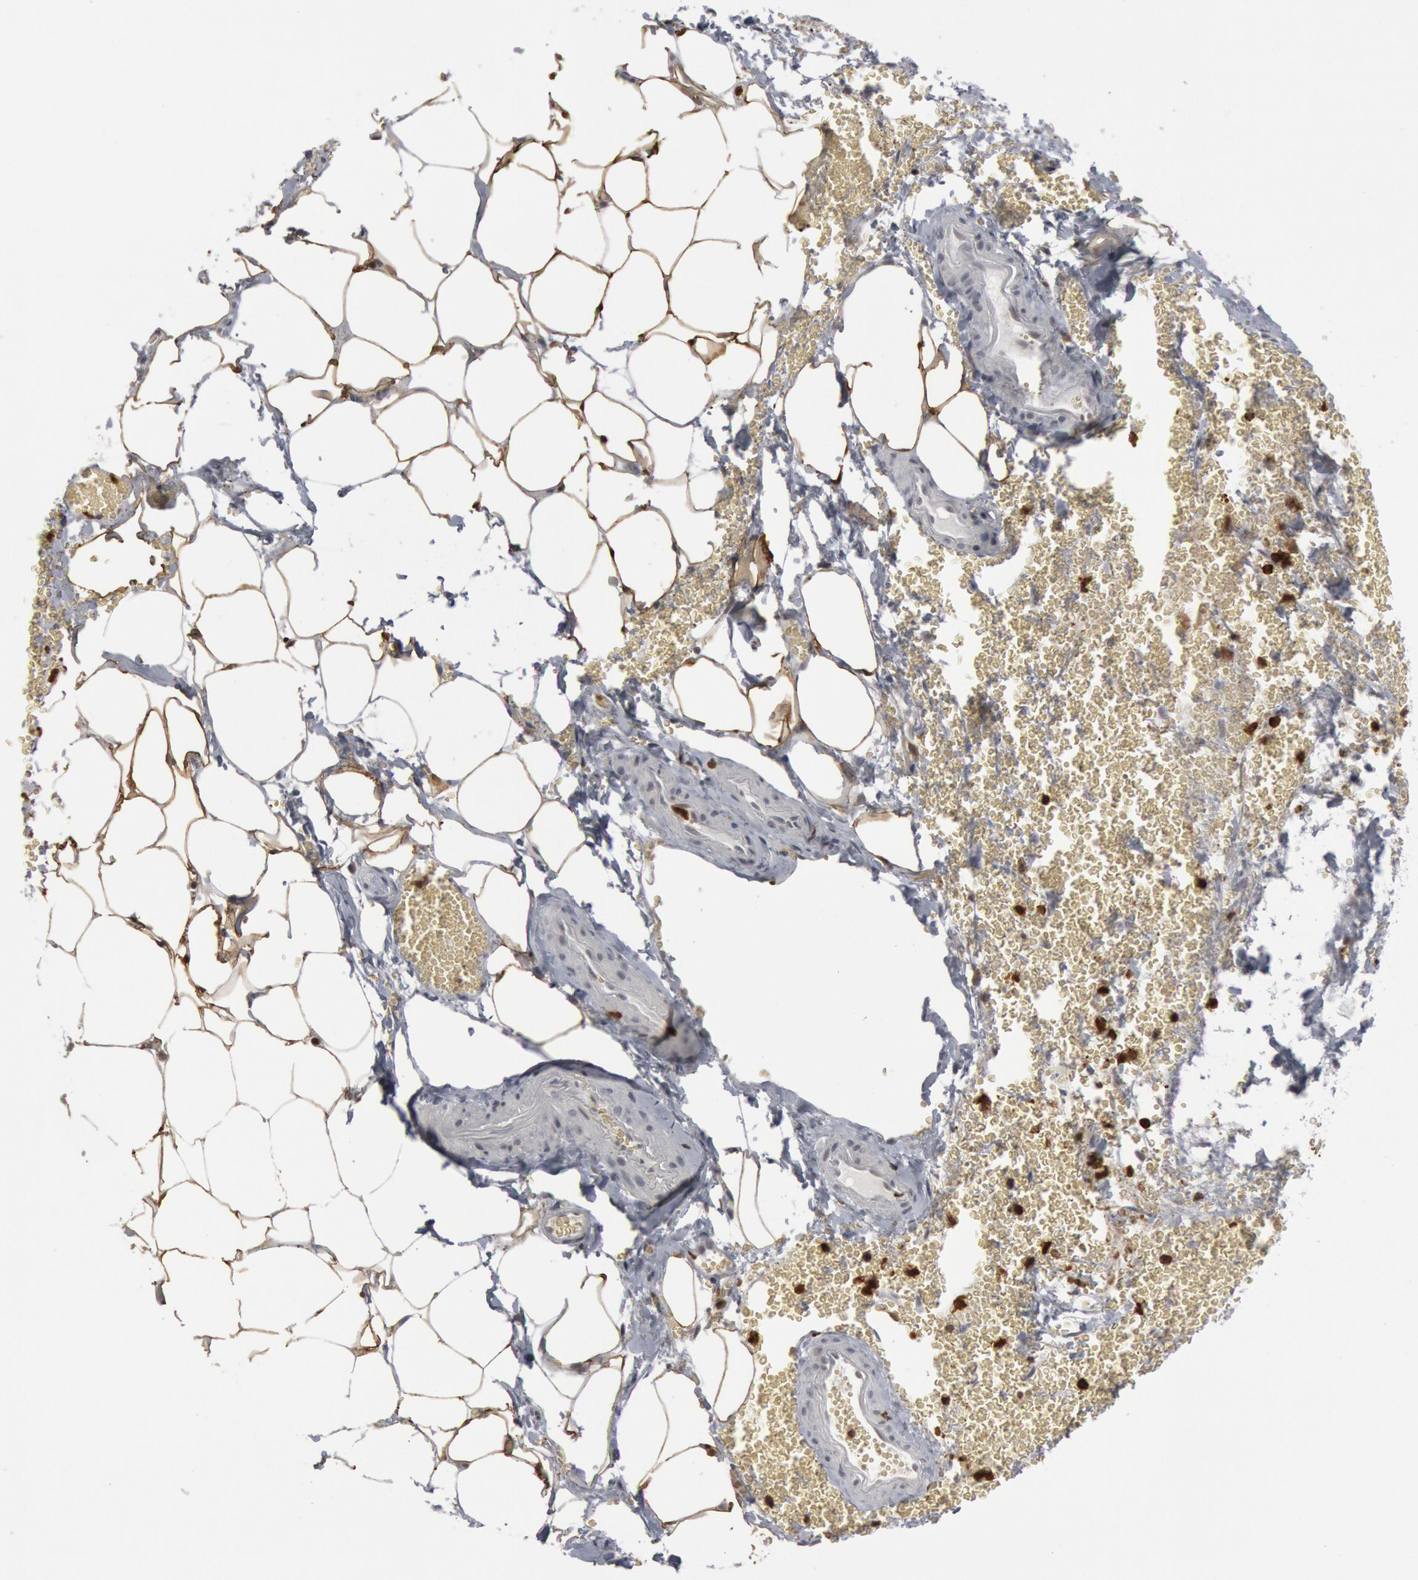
{"staining": {"intensity": "negative", "quantity": "none", "location": "none"}, "tissue": "adrenal gland", "cell_type": "Glandular cells", "image_type": "normal", "snomed": [{"axis": "morphology", "description": "Normal tissue, NOS"}, {"axis": "topography", "description": "Adrenal gland"}], "caption": "DAB (3,3'-diaminobenzidine) immunohistochemical staining of unremarkable adrenal gland reveals no significant positivity in glandular cells. (Immunohistochemistry, brightfield microscopy, high magnification).", "gene": "PTPN6", "patient": {"sex": "female", "age": 71}}